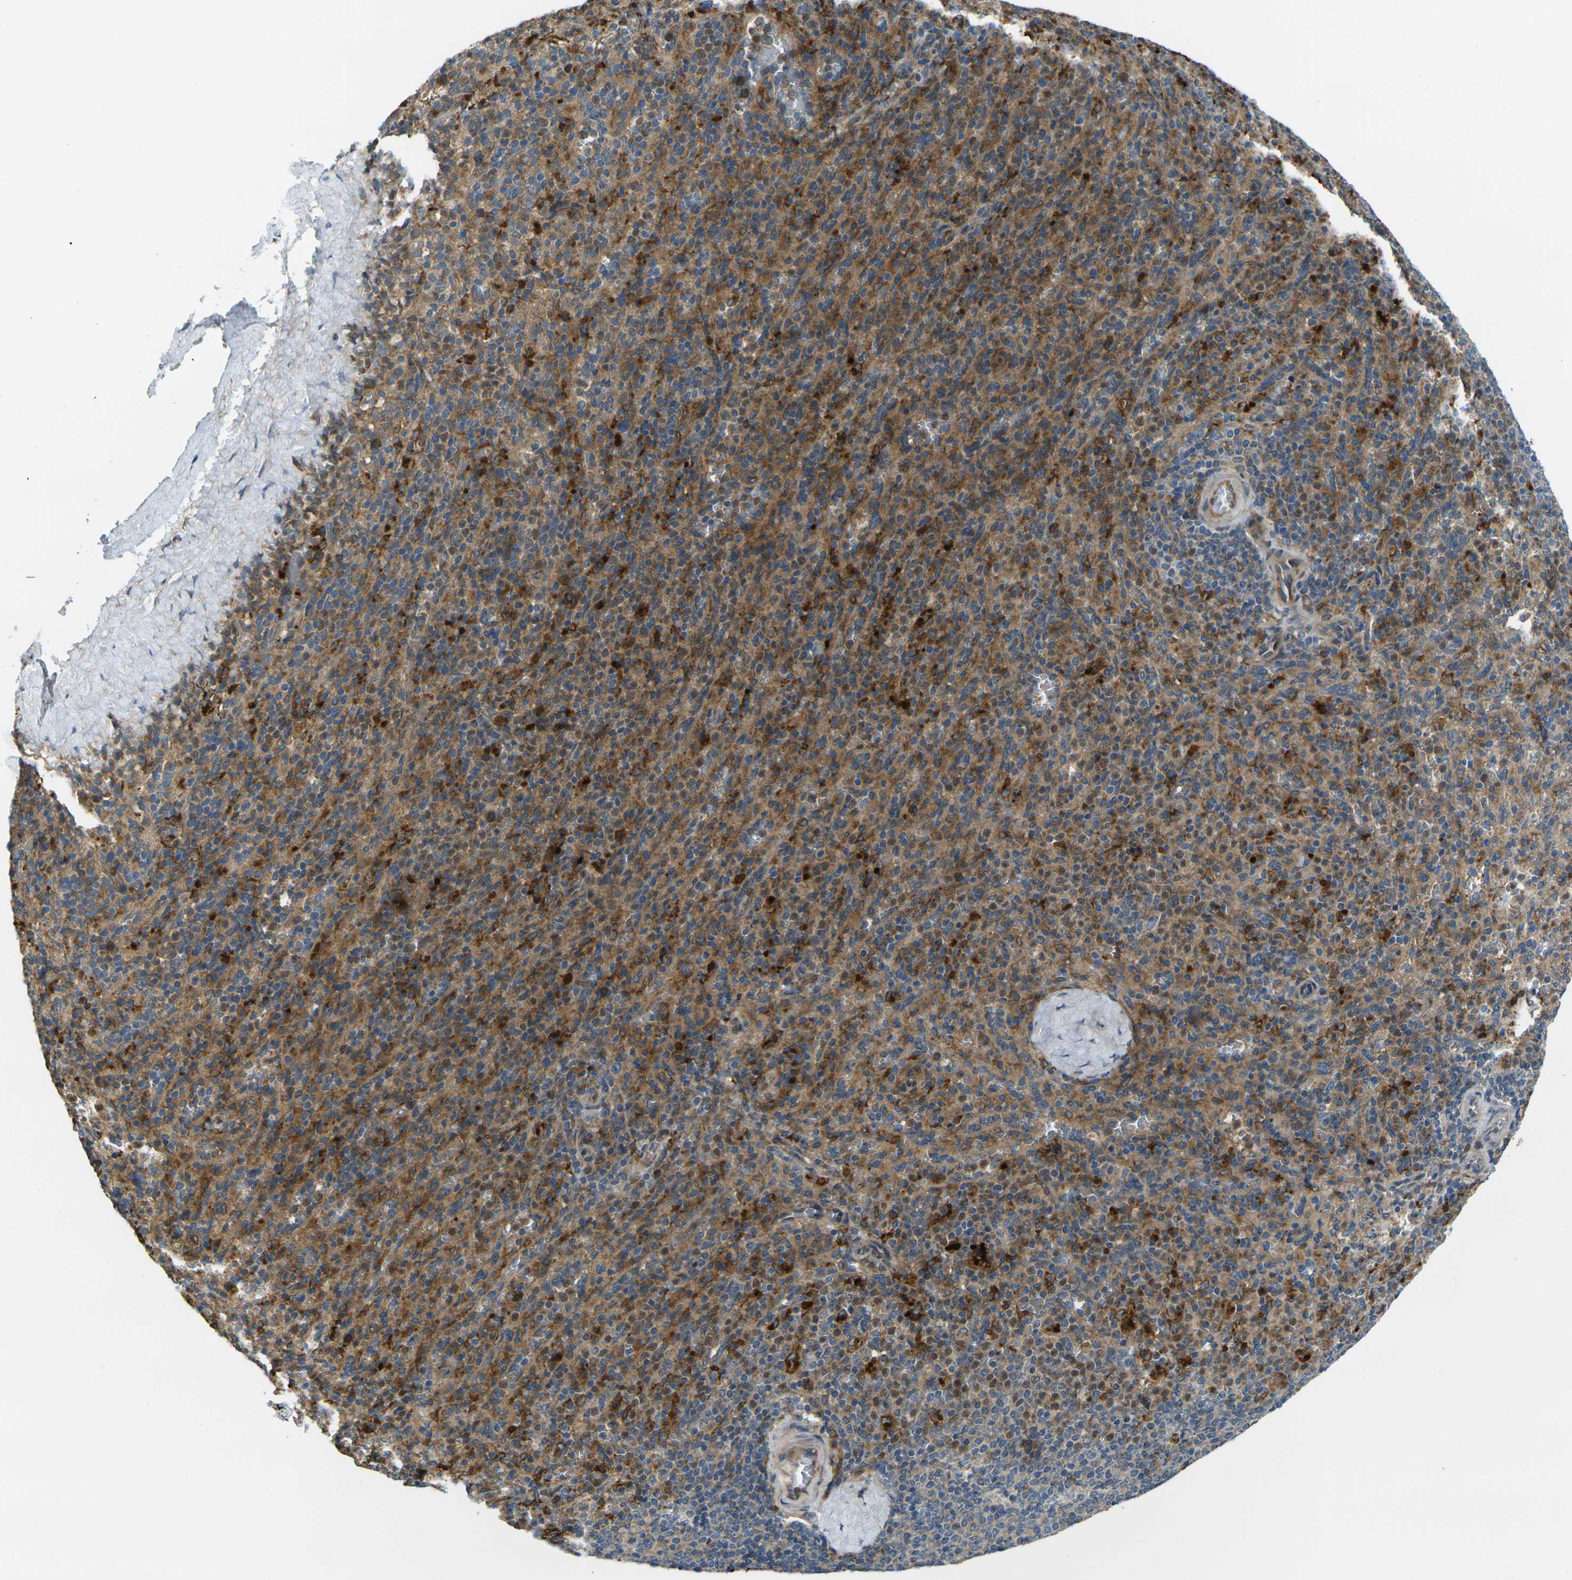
{"staining": {"intensity": "moderate", "quantity": ">75%", "location": "cytoplasmic/membranous"}, "tissue": "spleen", "cell_type": "Cells in red pulp", "image_type": "normal", "snomed": [{"axis": "morphology", "description": "Normal tissue, NOS"}, {"axis": "topography", "description": "Spleen"}], "caption": "Brown immunohistochemical staining in normal human spleen reveals moderate cytoplasmic/membranous expression in about >75% of cells in red pulp.", "gene": "FZD1", "patient": {"sex": "male", "age": 36}}